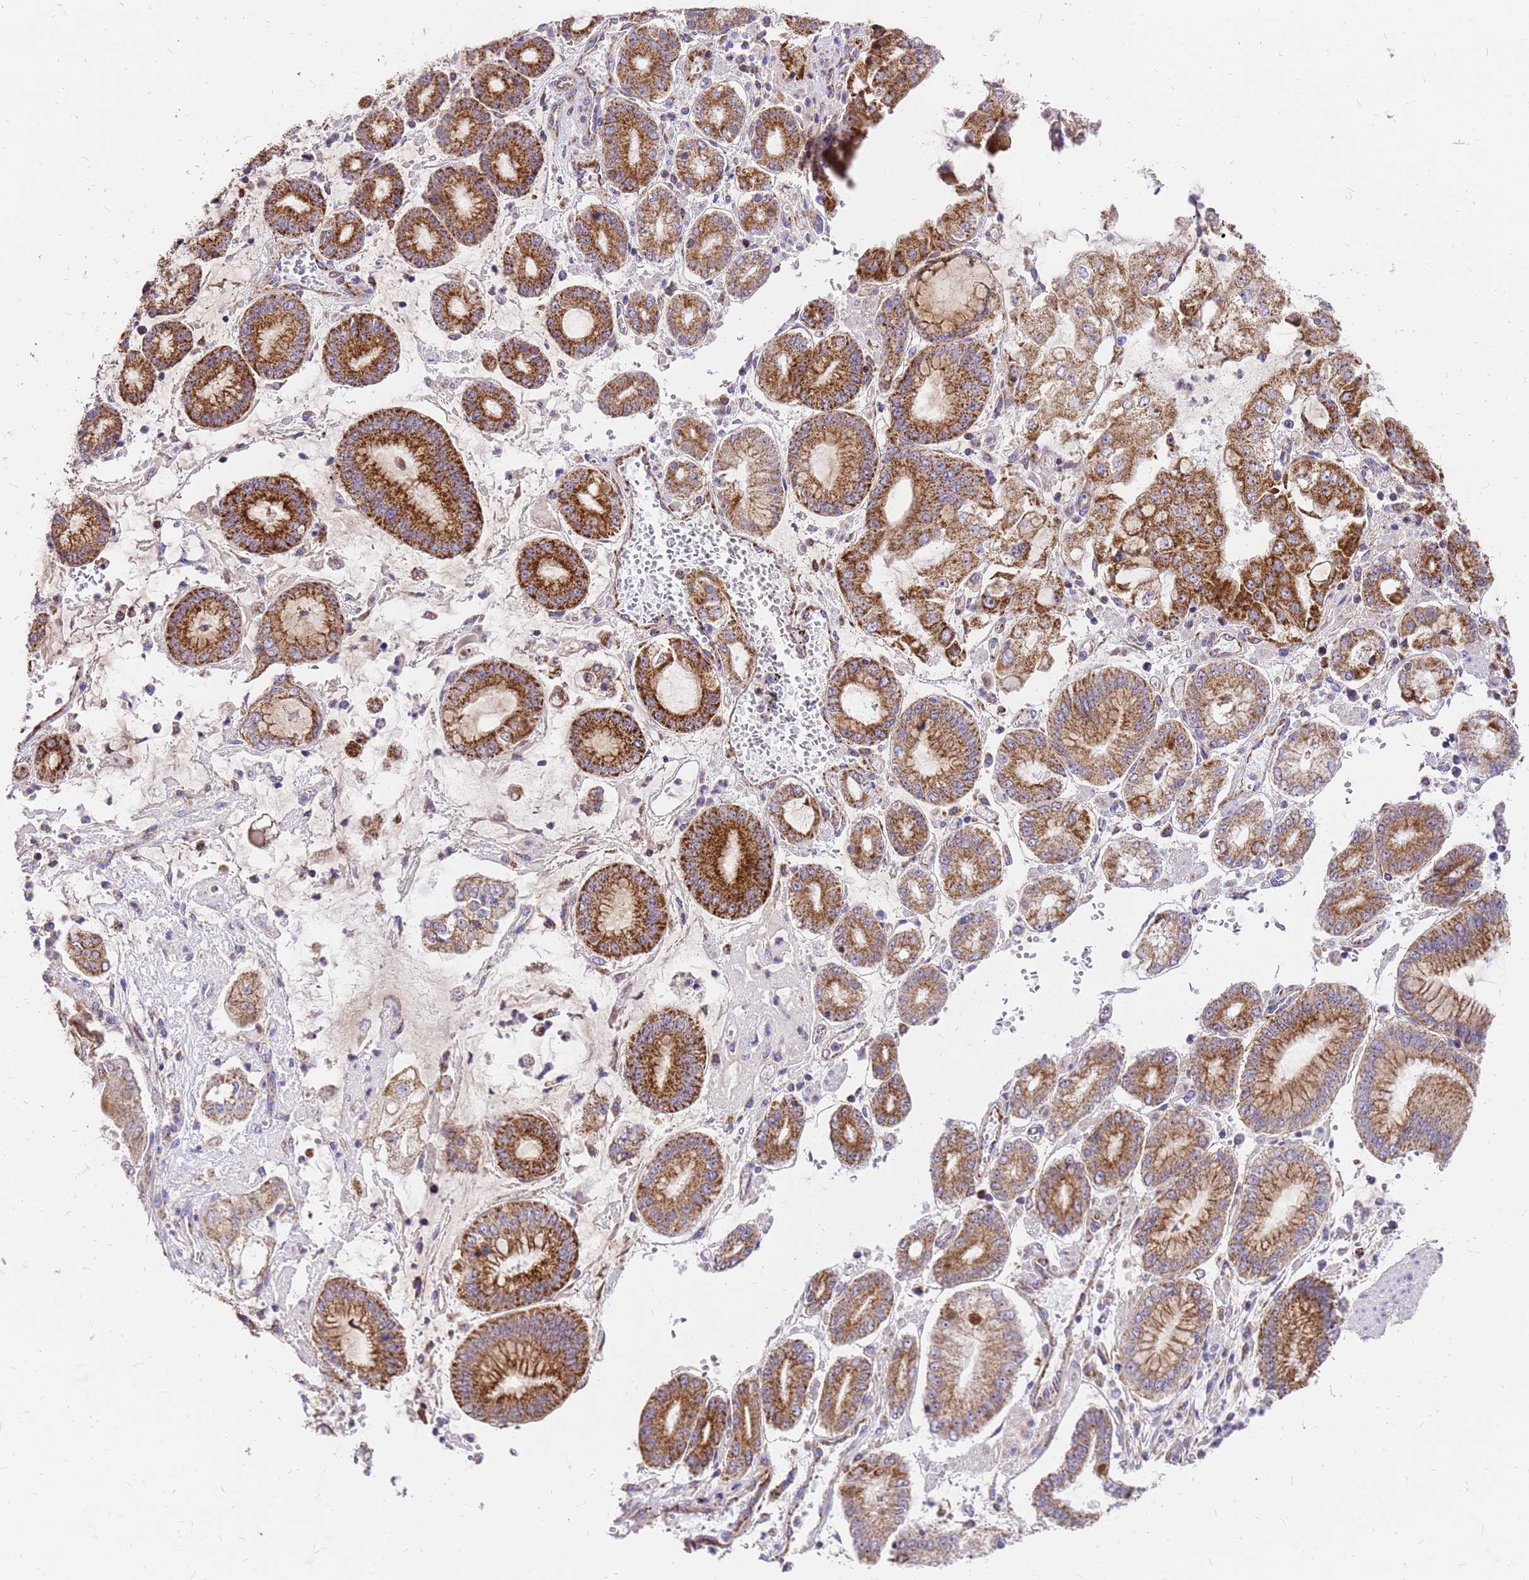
{"staining": {"intensity": "strong", "quantity": ">75%", "location": "cytoplasmic/membranous"}, "tissue": "stomach cancer", "cell_type": "Tumor cells", "image_type": "cancer", "snomed": [{"axis": "morphology", "description": "Adenocarcinoma, NOS"}, {"axis": "topography", "description": "Stomach"}], "caption": "This is a photomicrograph of immunohistochemistry (IHC) staining of stomach adenocarcinoma, which shows strong staining in the cytoplasmic/membranous of tumor cells.", "gene": "MRPS26", "patient": {"sex": "male", "age": 76}}